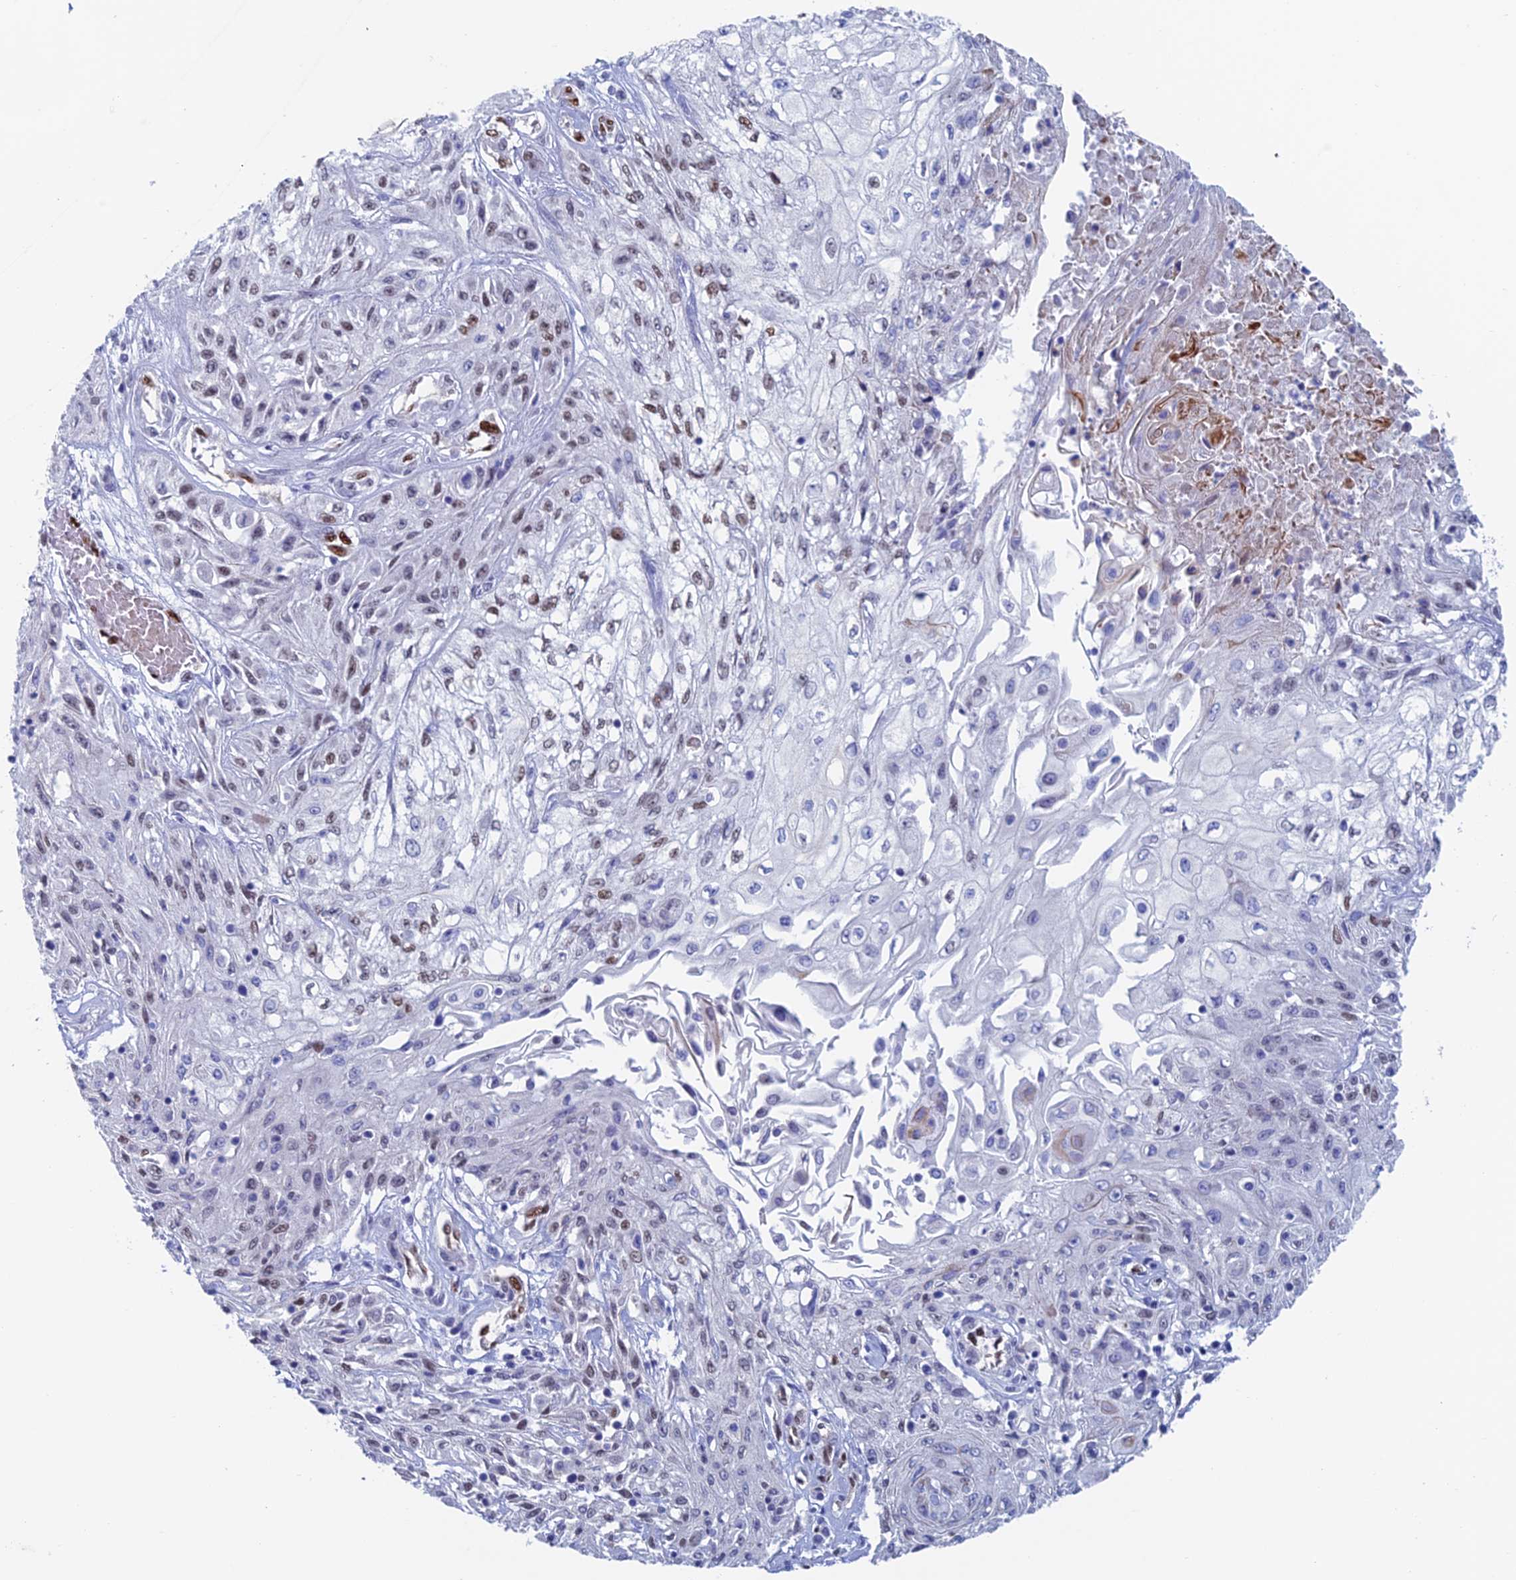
{"staining": {"intensity": "moderate", "quantity": "<25%", "location": "nuclear"}, "tissue": "skin cancer", "cell_type": "Tumor cells", "image_type": "cancer", "snomed": [{"axis": "morphology", "description": "Squamous cell carcinoma, NOS"}, {"axis": "morphology", "description": "Squamous cell carcinoma, metastatic, NOS"}, {"axis": "topography", "description": "Skin"}, {"axis": "topography", "description": "Lymph node"}], "caption": "Moderate nuclear expression is seen in approximately <25% of tumor cells in metastatic squamous cell carcinoma (skin).", "gene": "NOL4L", "patient": {"sex": "male", "age": 75}}